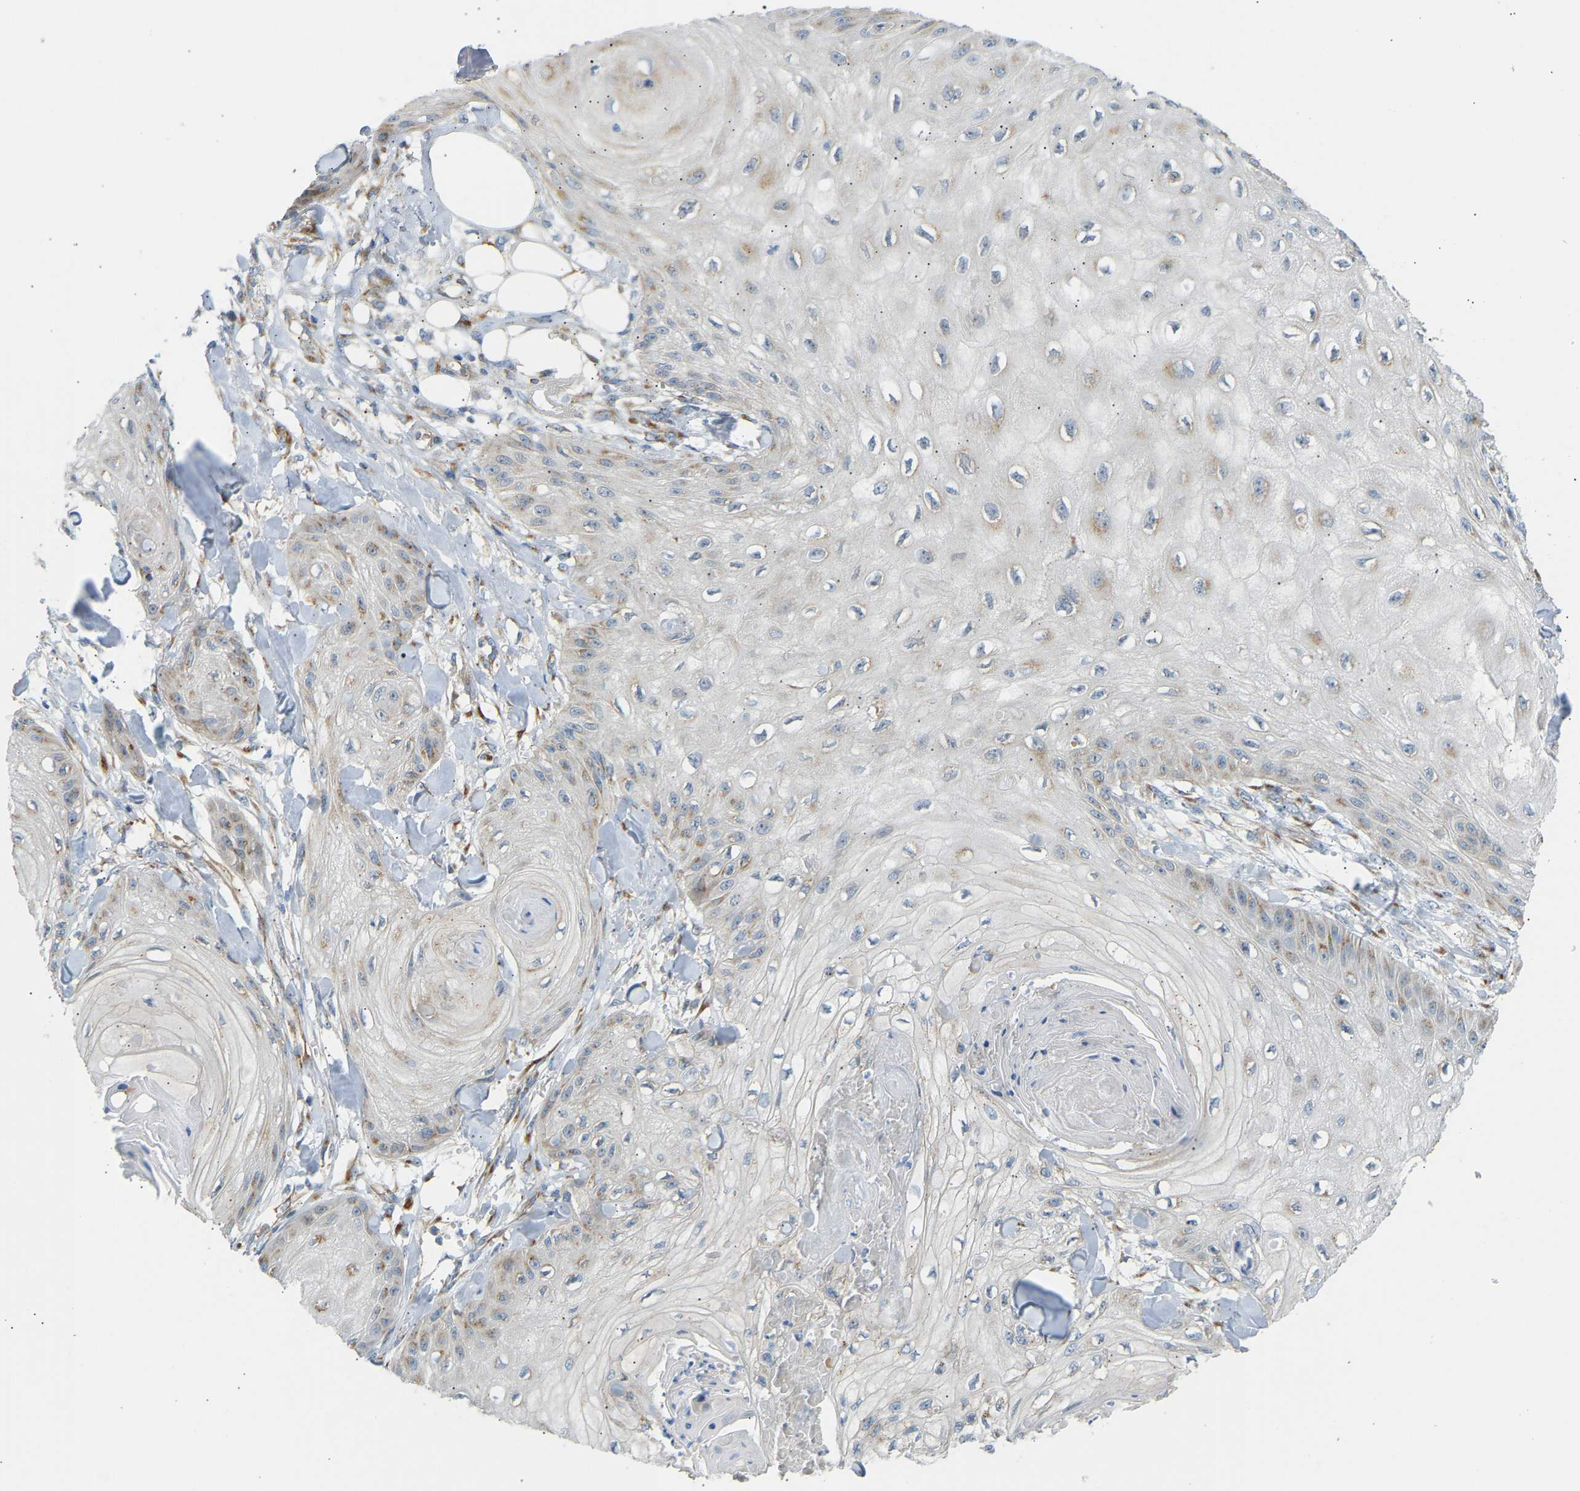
{"staining": {"intensity": "moderate", "quantity": "<25%", "location": "cytoplasmic/membranous"}, "tissue": "skin cancer", "cell_type": "Tumor cells", "image_type": "cancer", "snomed": [{"axis": "morphology", "description": "Squamous cell carcinoma, NOS"}, {"axis": "topography", "description": "Skin"}], "caption": "Protein expression analysis of skin cancer displays moderate cytoplasmic/membranous positivity in approximately <25% of tumor cells.", "gene": "YIPF2", "patient": {"sex": "male", "age": 74}}